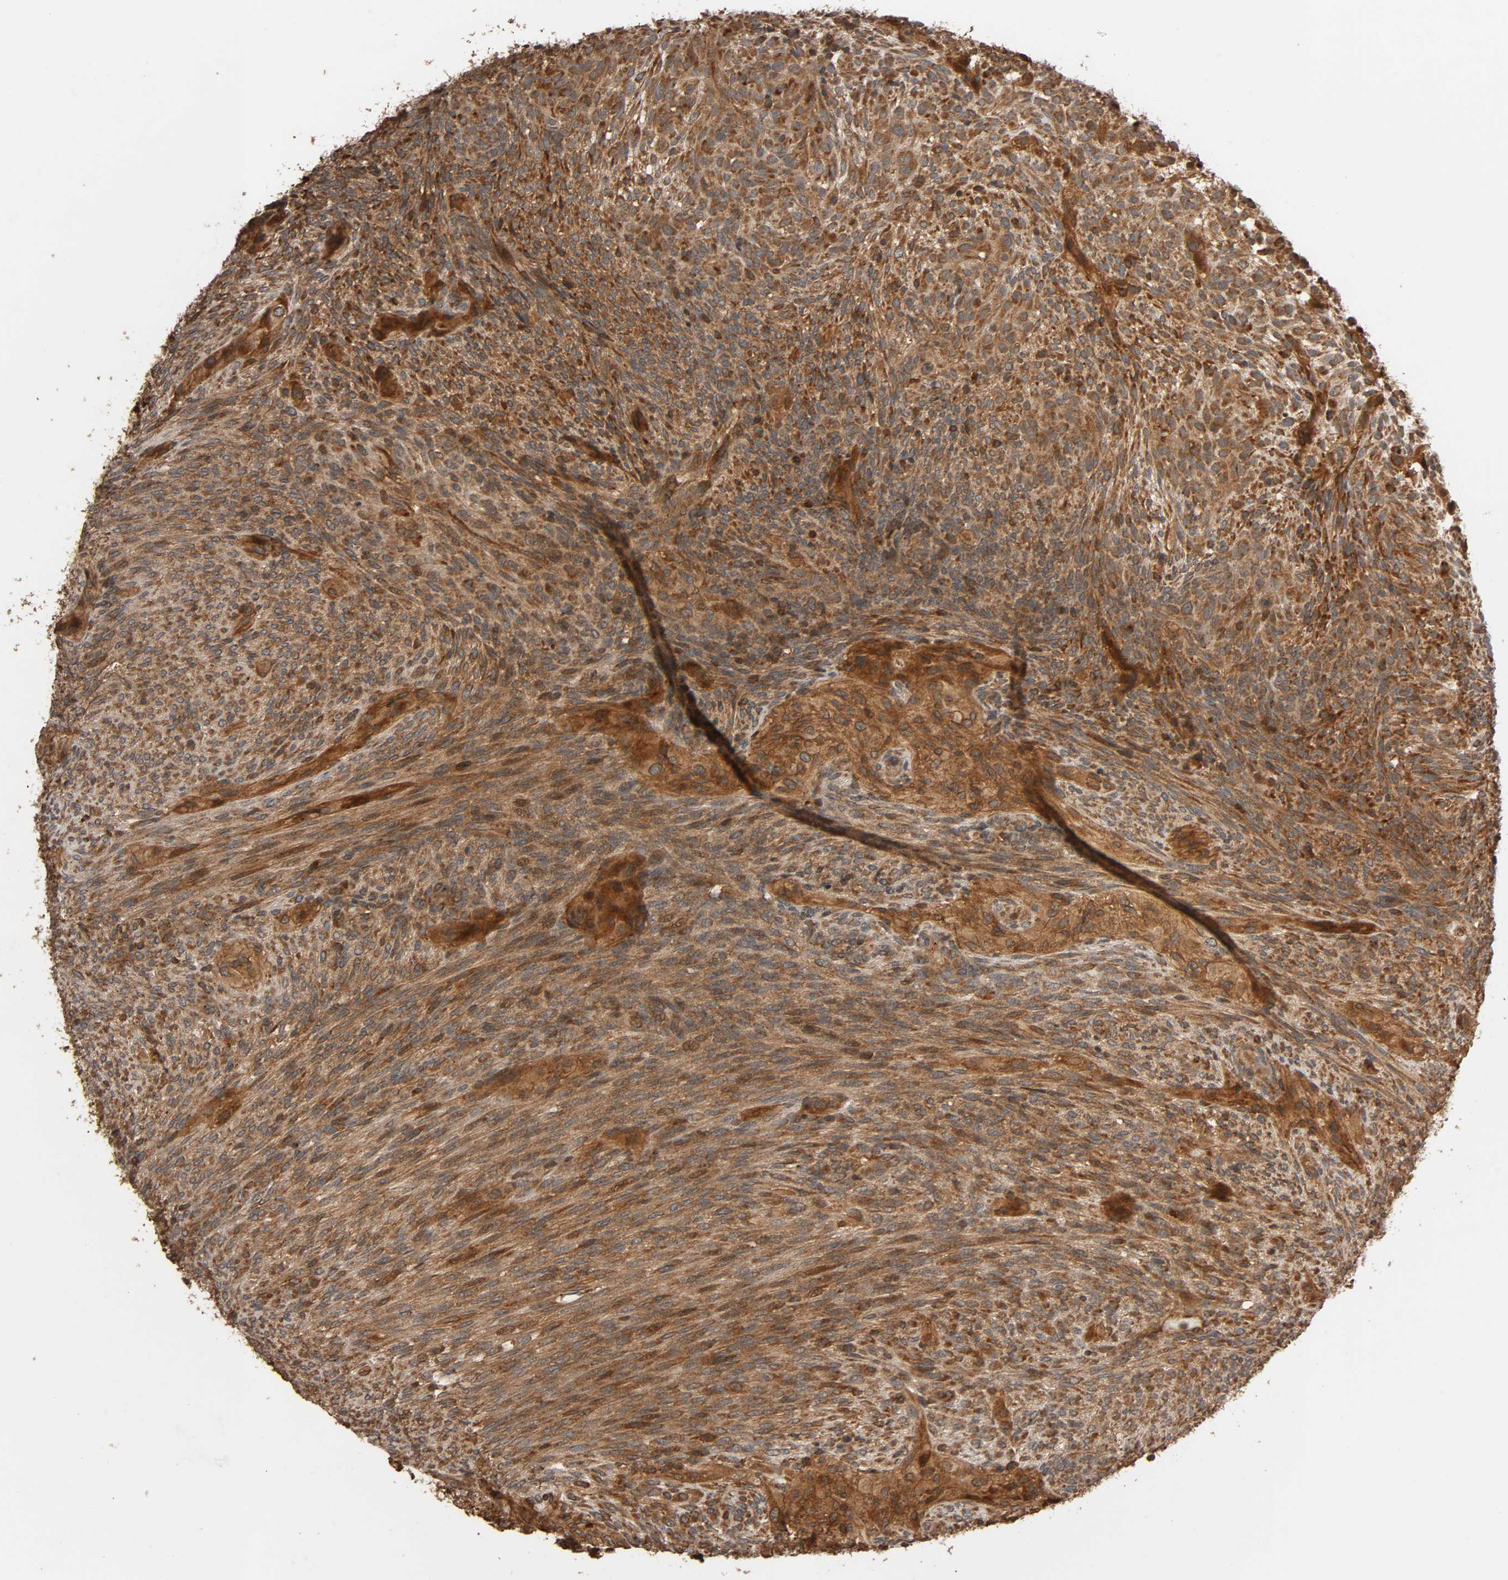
{"staining": {"intensity": "strong", "quantity": ">75%", "location": "cytoplasmic/membranous"}, "tissue": "glioma", "cell_type": "Tumor cells", "image_type": "cancer", "snomed": [{"axis": "morphology", "description": "Glioma, malignant, High grade"}, {"axis": "topography", "description": "Cerebral cortex"}], "caption": "This histopathology image displays glioma stained with immunohistochemistry to label a protein in brown. The cytoplasmic/membranous of tumor cells show strong positivity for the protein. Nuclei are counter-stained blue.", "gene": "MAP3K8", "patient": {"sex": "female", "age": 55}}